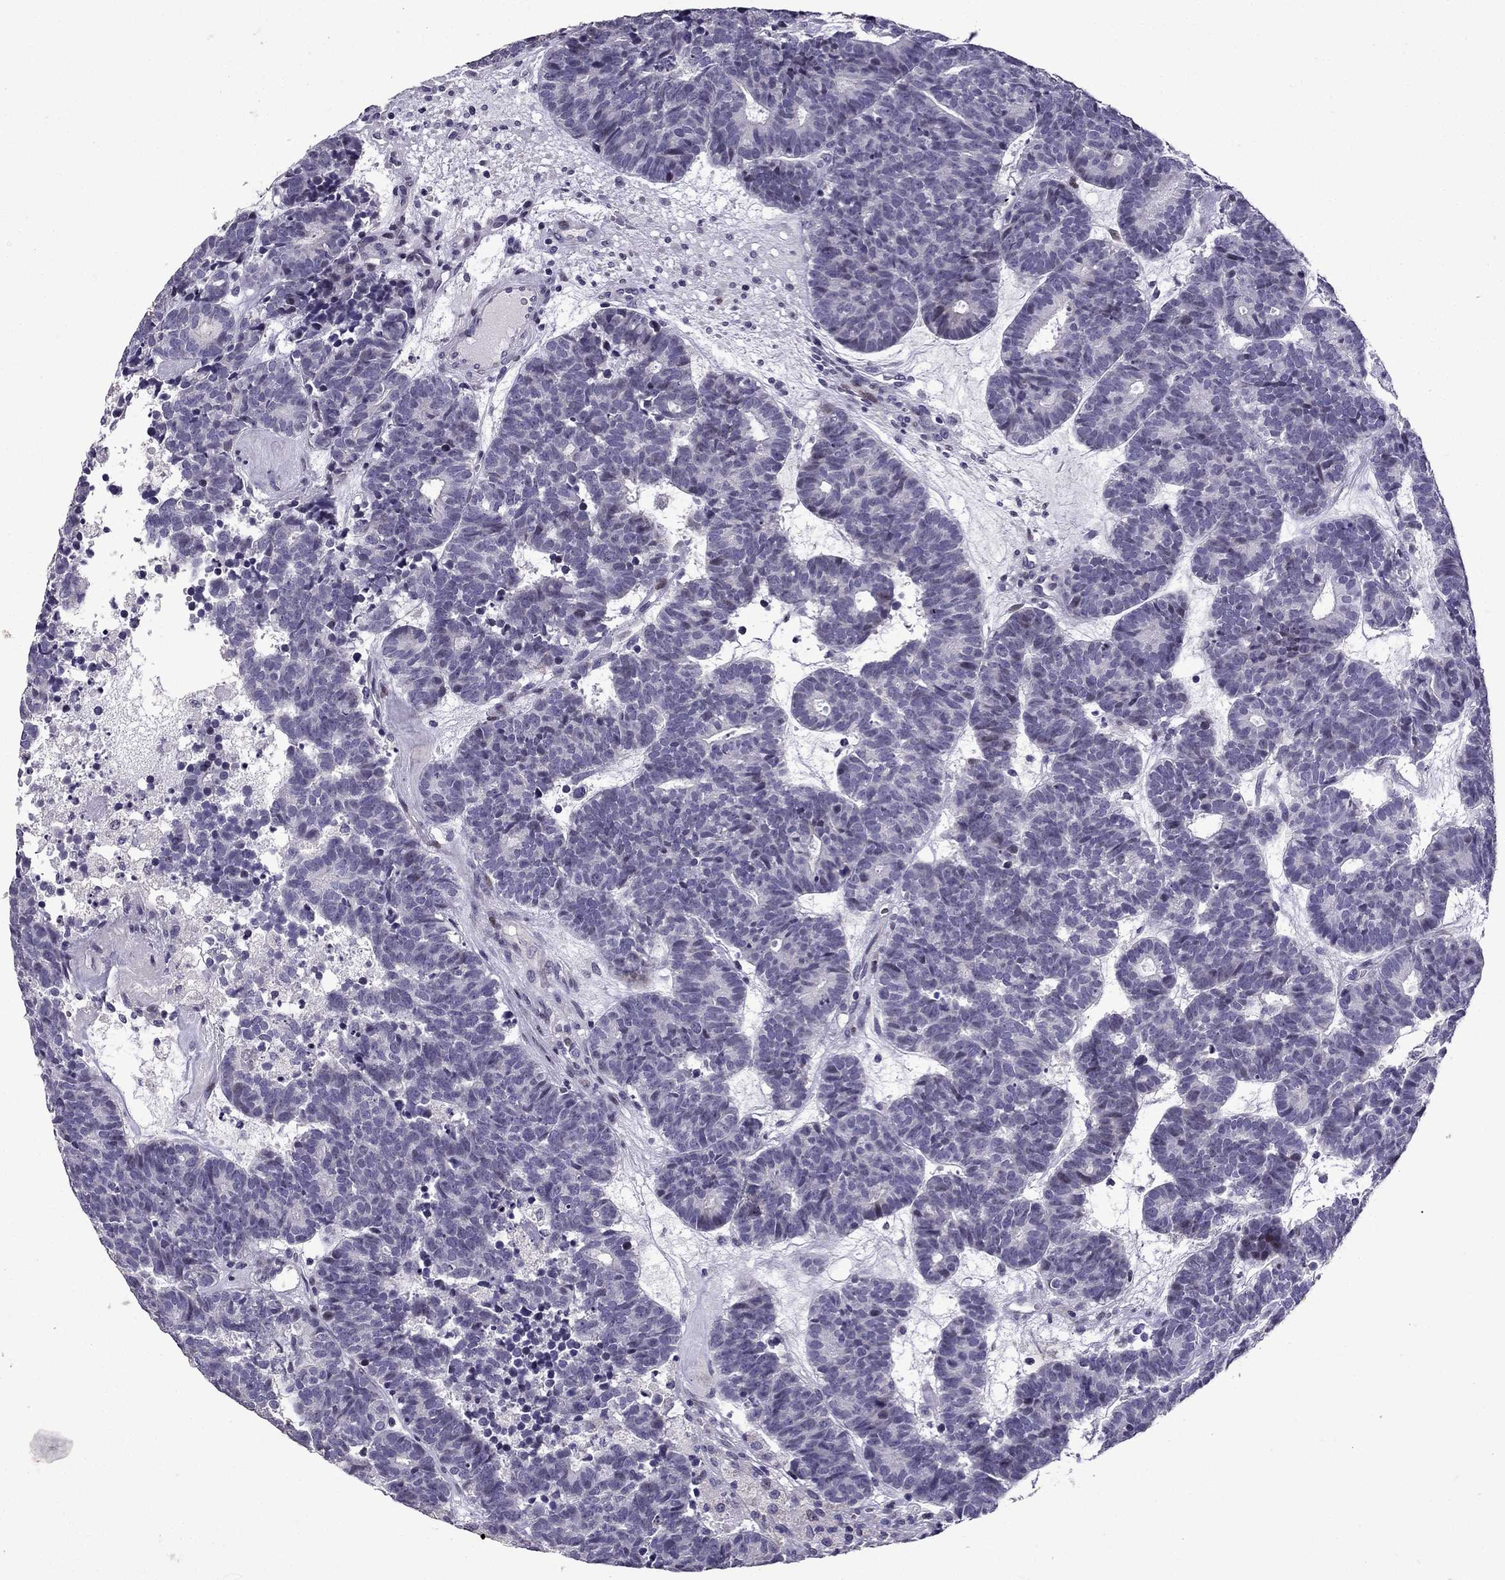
{"staining": {"intensity": "negative", "quantity": "none", "location": "none"}, "tissue": "head and neck cancer", "cell_type": "Tumor cells", "image_type": "cancer", "snomed": [{"axis": "morphology", "description": "Adenocarcinoma, NOS"}, {"axis": "topography", "description": "Head-Neck"}], "caption": "Immunohistochemistry (IHC) photomicrograph of adenocarcinoma (head and neck) stained for a protein (brown), which shows no staining in tumor cells.", "gene": "TTN", "patient": {"sex": "female", "age": 81}}